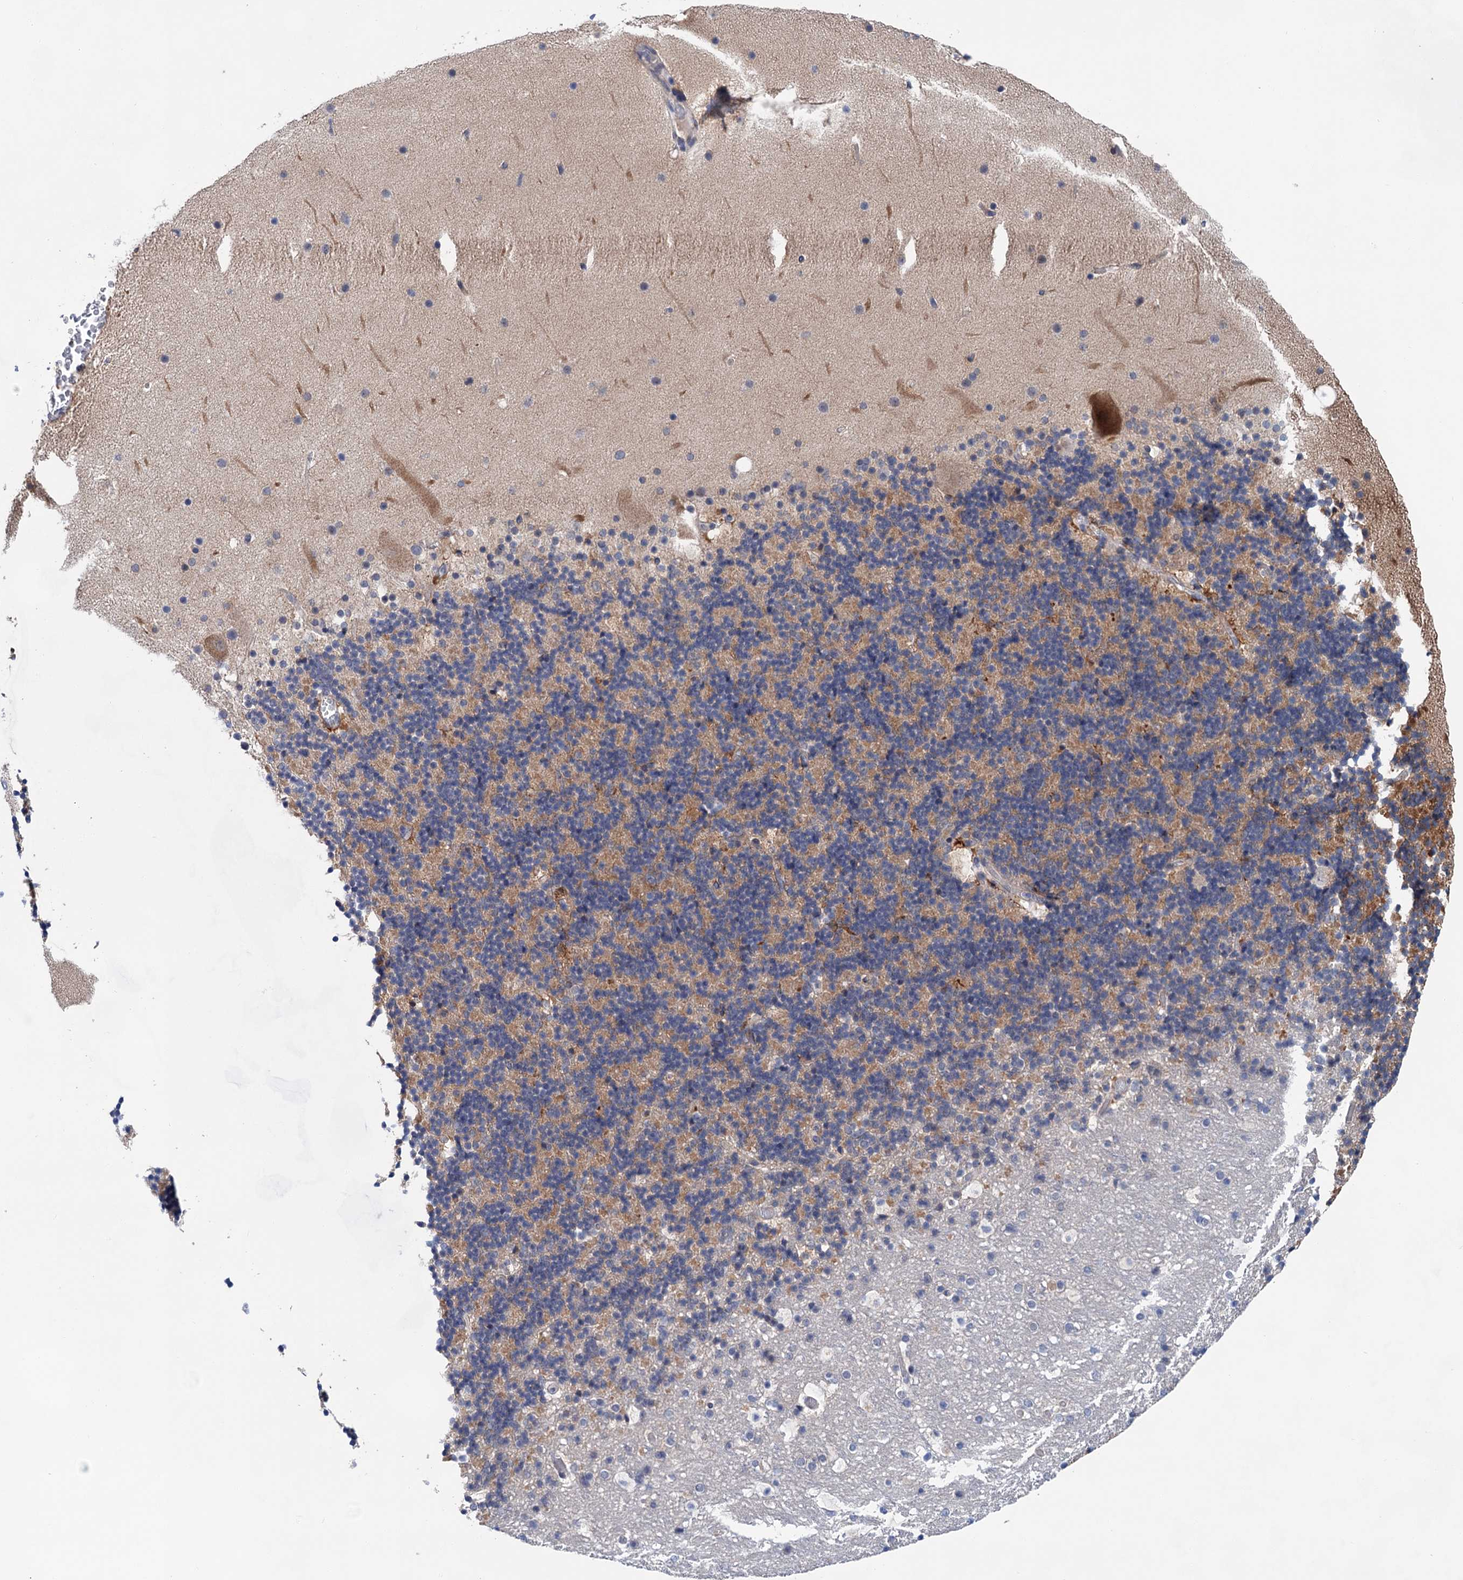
{"staining": {"intensity": "moderate", "quantity": ">75%", "location": "cytoplasmic/membranous"}, "tissue": "cerebellum", "cell_type": "Cells in granular layer", "image_type": "normal", "snomed": [{"axis": "morphology", "description": "Normal tissue, NOS"}, {"axis": "topography", "description": "Cerebellum"}], "caption": "Immunohistochemistry staining of unremarkable cerebellum, which displays medium levels of moderate cytoplasmic/membranous expression in about >75% of cells in granular layer indicating moderate cytoplasmic/membranous protein staining. The staining was performed using DAB (brown) for protein detection and nuclei were counterstained in hematoxylin (blue).", "gene": "MORN3", "patient": {"sex": "male", "age": 57}}